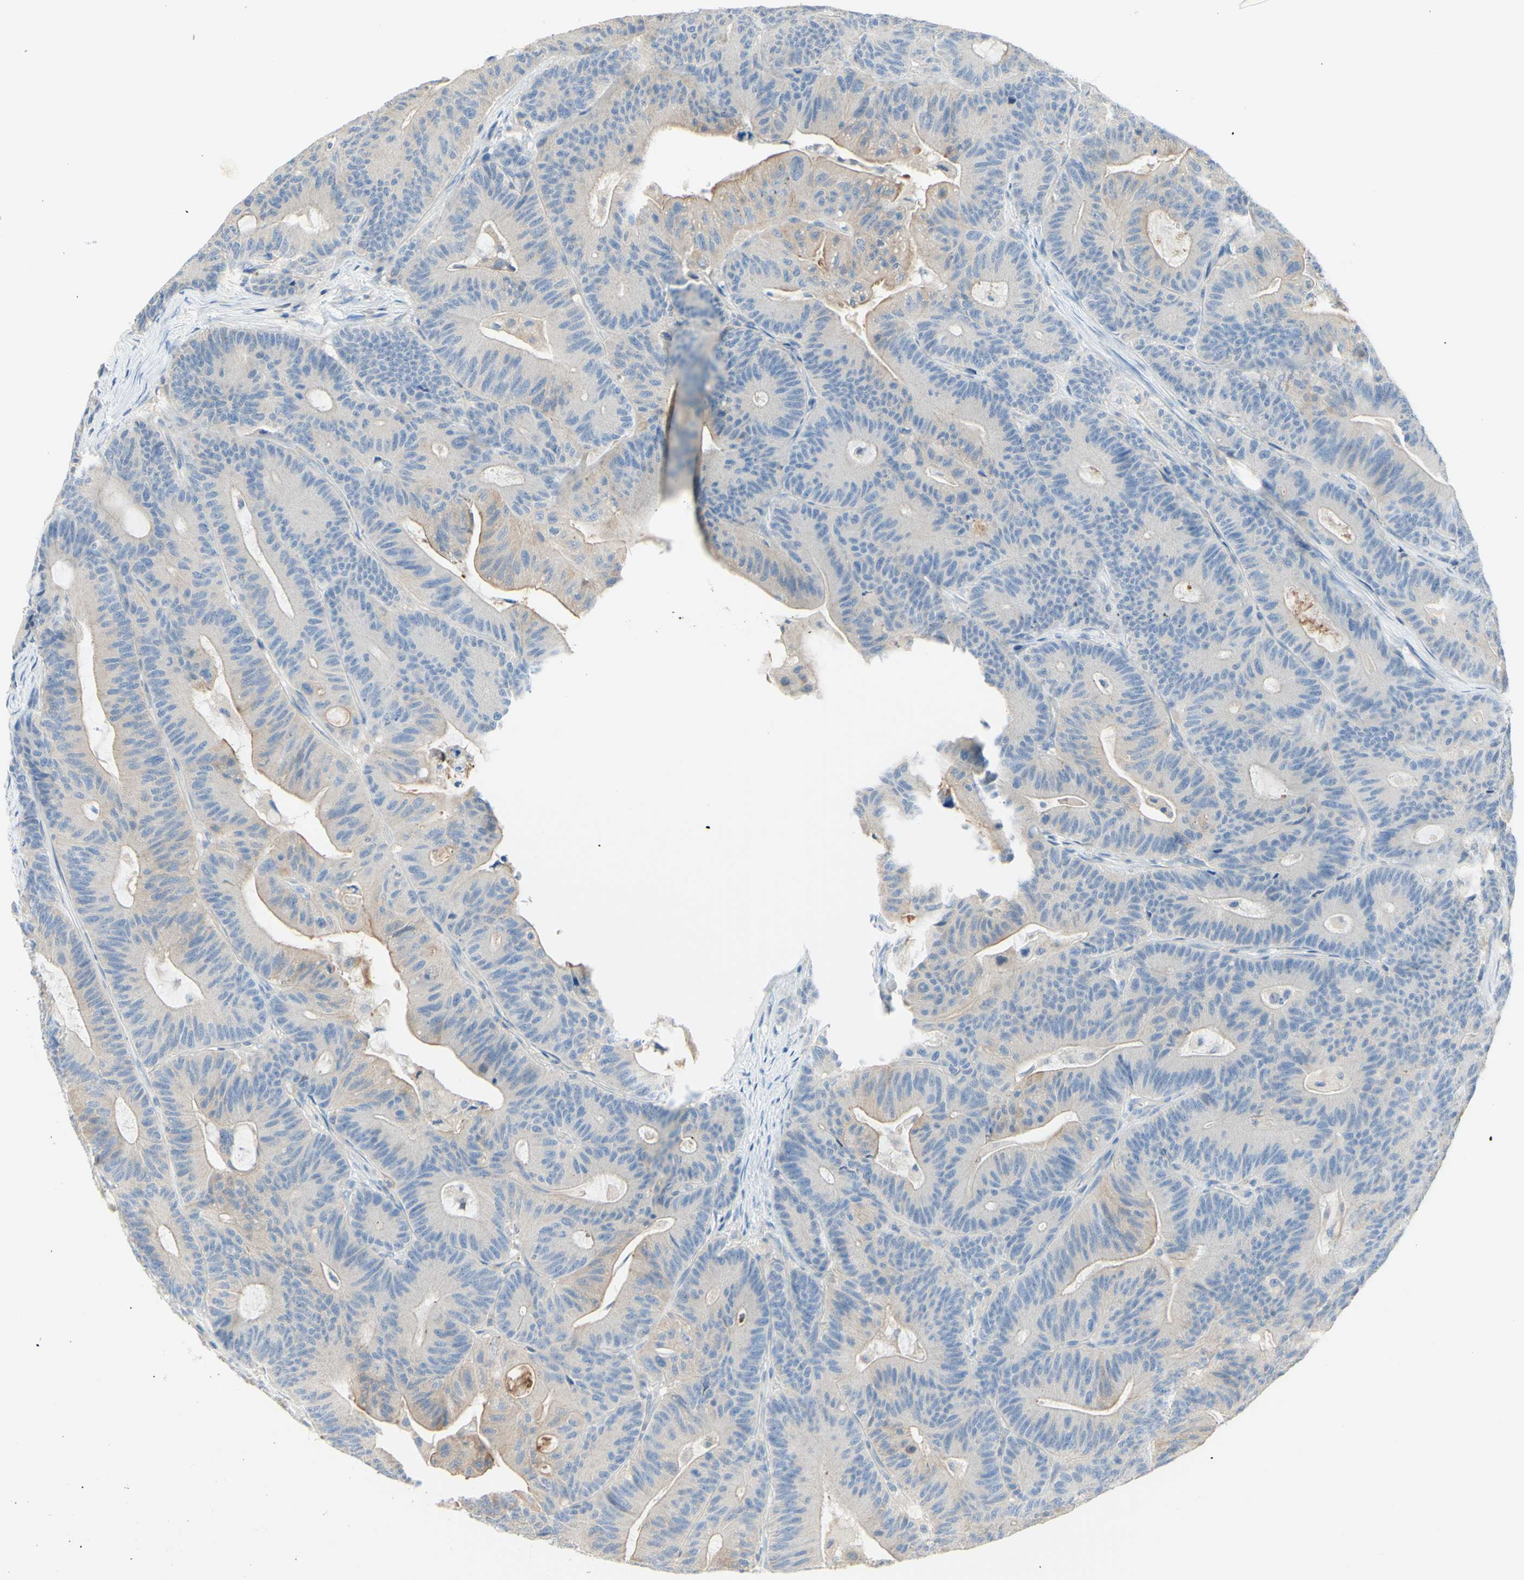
{"staining": {"intensity": "weak", "quantity": "25%-75%", "location": "cytoplasmic/membranous"}, "tissue": "colorectal cancer", "cell_type": "Tumor cells", "image_type": "cancer", "snomed": [{"axis": "morphology", "description": "Adenocarcinoma, NOS"}, {"axis": "topography", "description": "Colon"}], "caption": "IHC micrograph of human colorectal cancer (adenocarcinoma) stained for a protein (brown), which demonstrates low levels of weak cytoplasmic/membranous expression in about 25%-75% of tumor cells.", "gene": "MTM1", "patient": {"sex": "female", "age": 84}}